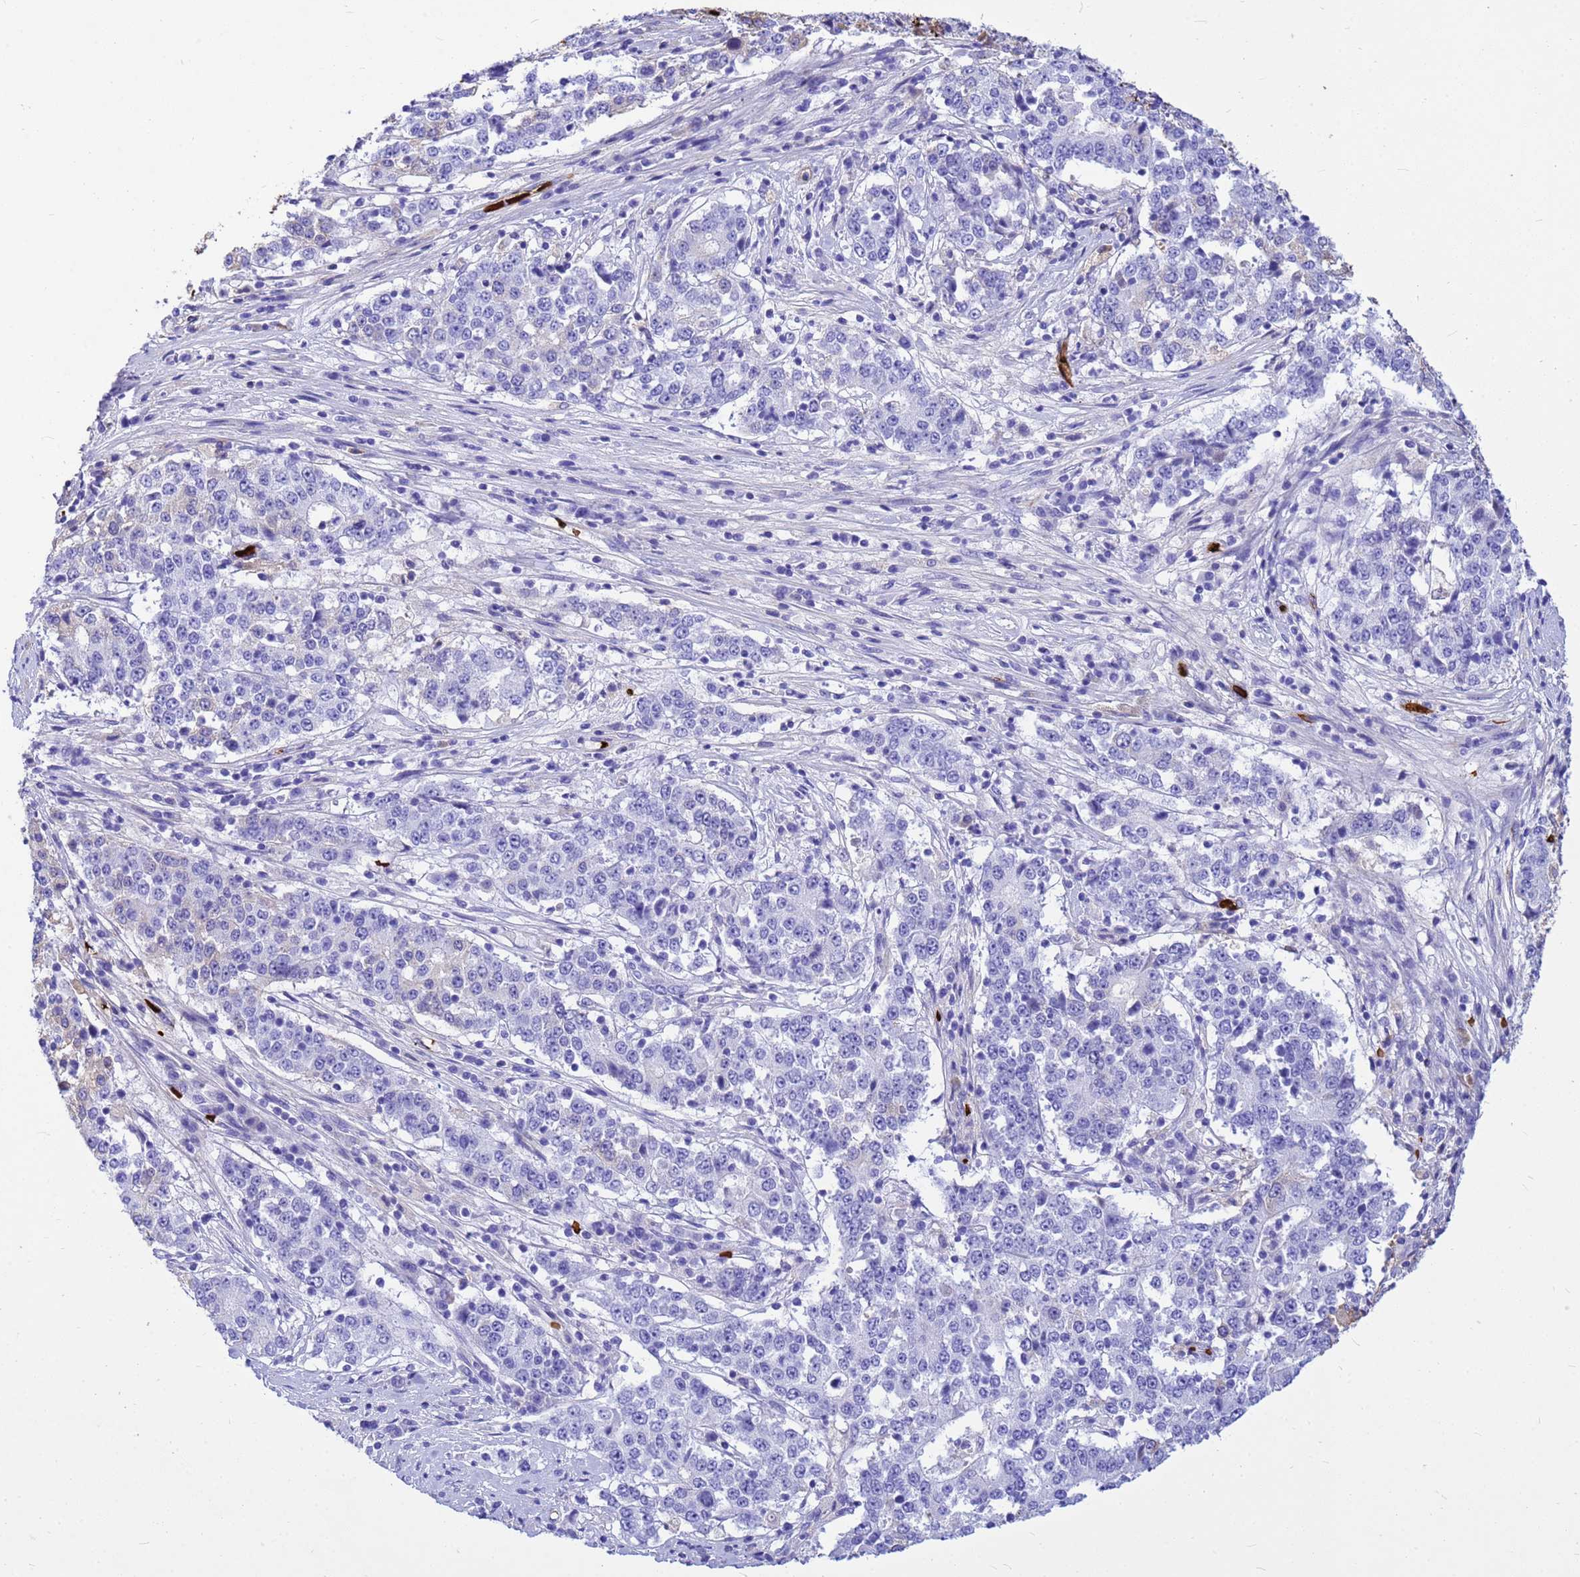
{"staining": {"intensity": "negative", "quantity": "none", "location": "none"}, "tissue": "stomach cancer", "cell_type": "Tumor cells", "image_type": "cancer", "snomed": [{"axis": "morphology", "description": "Adenocarcinoma, NOS"}, {"axis": "topography", "description": "Stomach"}], "caption": "This histopathology image is of stomach cancer (adenocarcinoma) stained with immunohistochemistry (IHC) to label a protein in brown with the nuclei are counter-stained blue. There is no positivity in tumor cells.", "gene": "HBA2", "patient": {"sex": "male", "age": 59}}